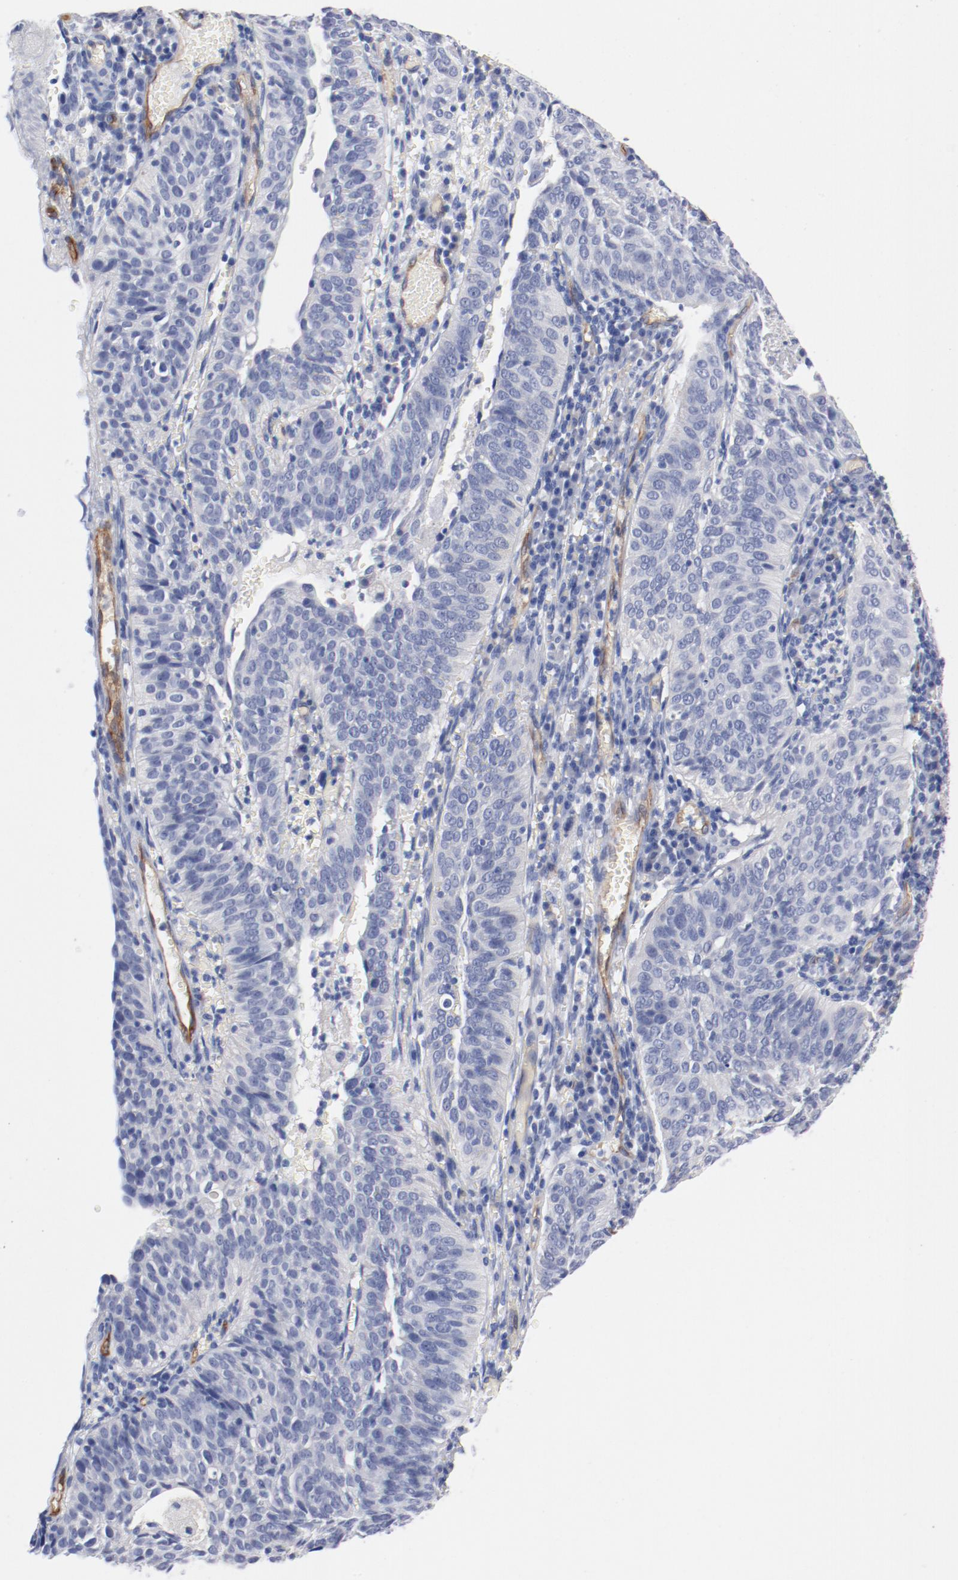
{"staining": {"intensity": "negative", "quantity": "none", "location": "none"}, "tissue": "cervical cancer", "cell_type": "Tumor cells", "image_type": "cancer", "snomed": [{"axis": "morphology", "description": "Squamous cell carcinoma, NOS"}, {"axis": "topography", "description": "Cervix"}], "caption": "IHC histopathology image of neoplastic tissue: squamous cell carcinoma (cervical) stained with DAB displays no significant protein positivity in tumor cells.", "gene": "SHANK3", "patient": {"sex": "female", "age": 39}}